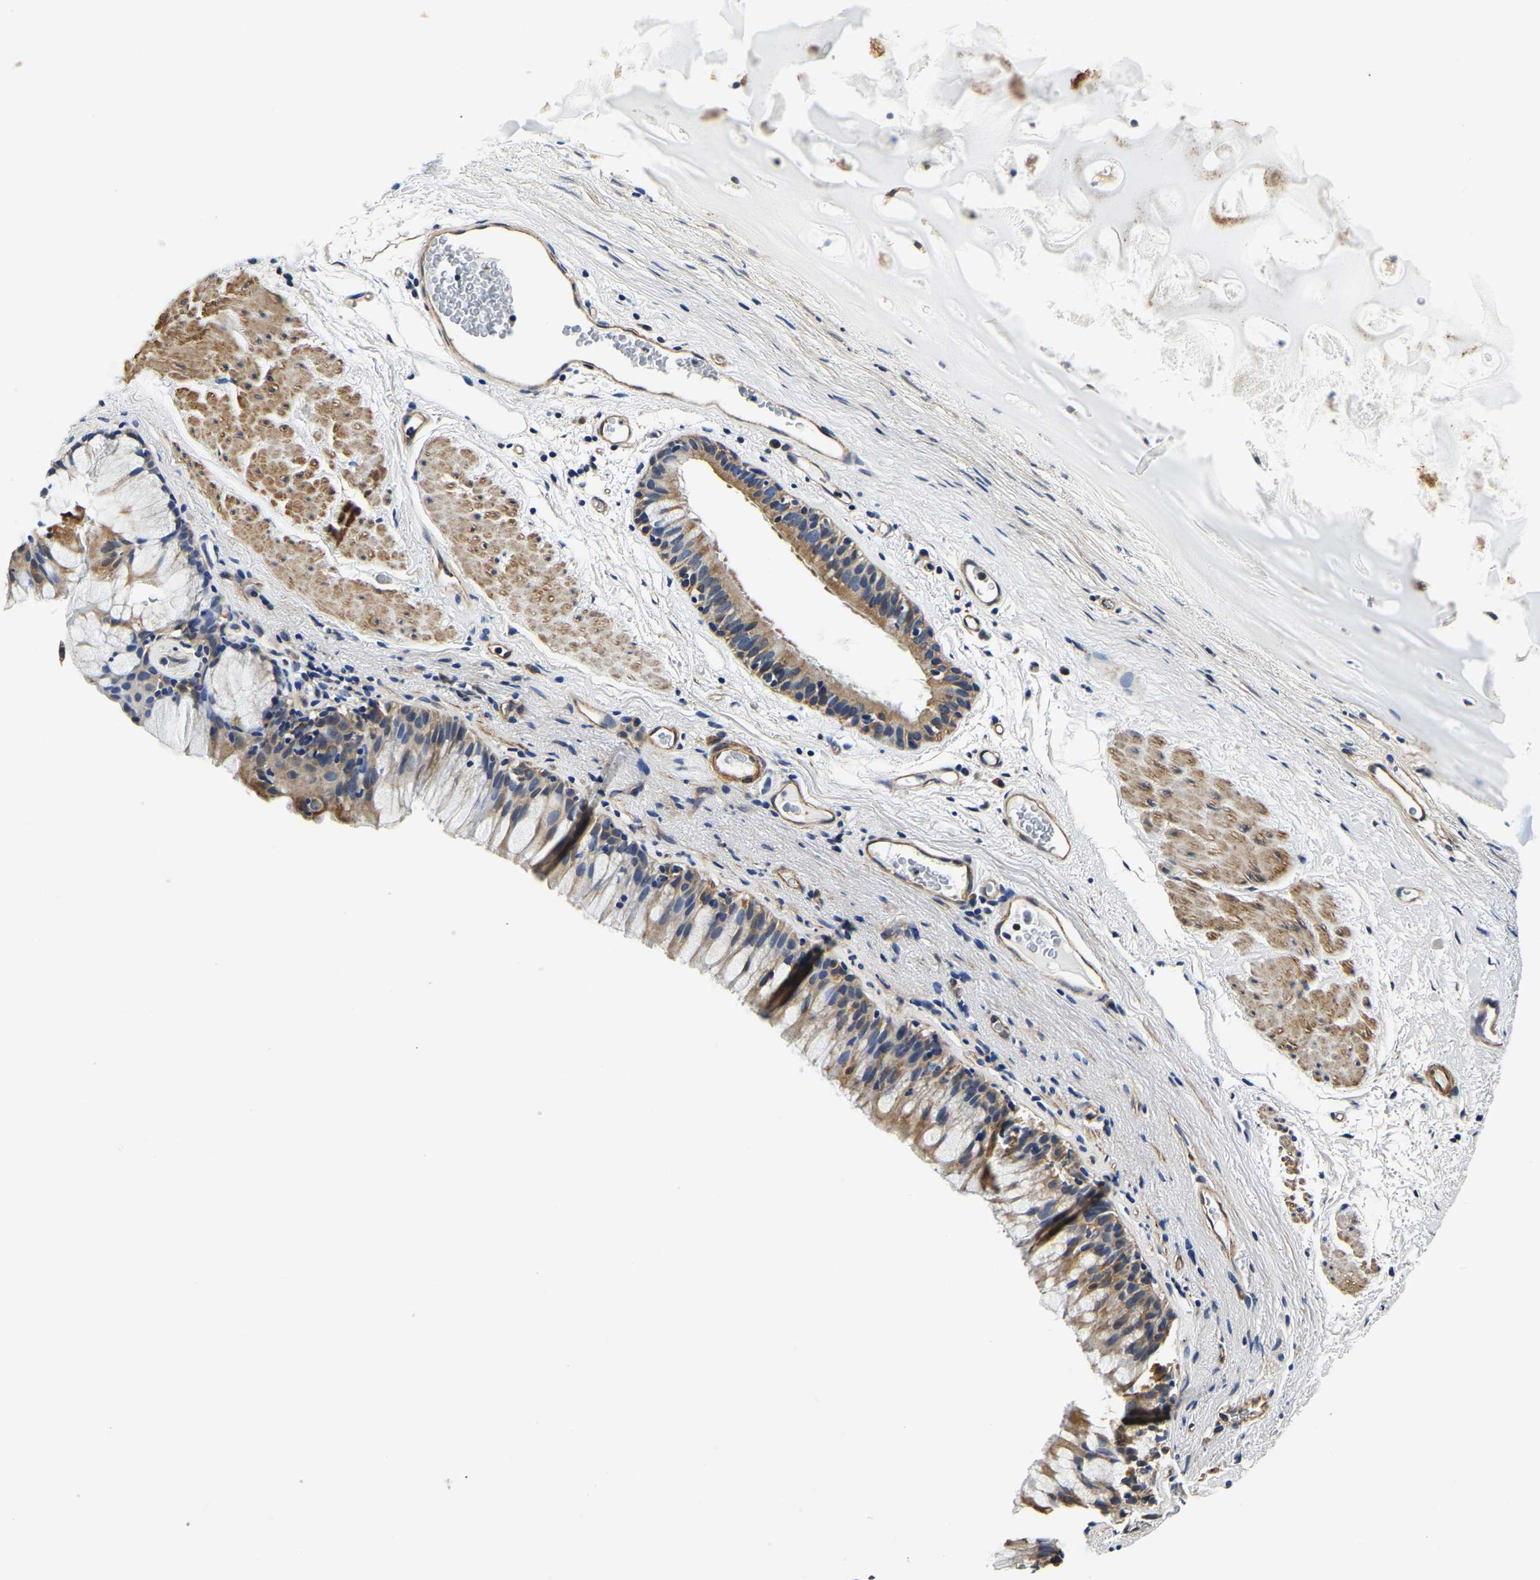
{"staining": {"intensity": "moderate", "quantity": ">75%", "location": "cytoplasmic/membranous"}, "tissue": "bronchus", "cell_type": "Respiratory epithelial cells", "image_type": "normal", "snomed": [{"axis": "morphology", "description": "Normal tissue, NOS"}, {"axis": "topography", "description": "Cartilage tissue"}, {"axis": "topography", "description": "Bronchus"}], "caption": "Immunohistochemistry (IHC) (DAB) staining of benign human bronchus exhibits moderate cytoplasmic/membranous protein positivity in about >75% of respiratory epithelial cells.", "gene": "KCTD17", "patient": {"sex": "female", "age": 53}}